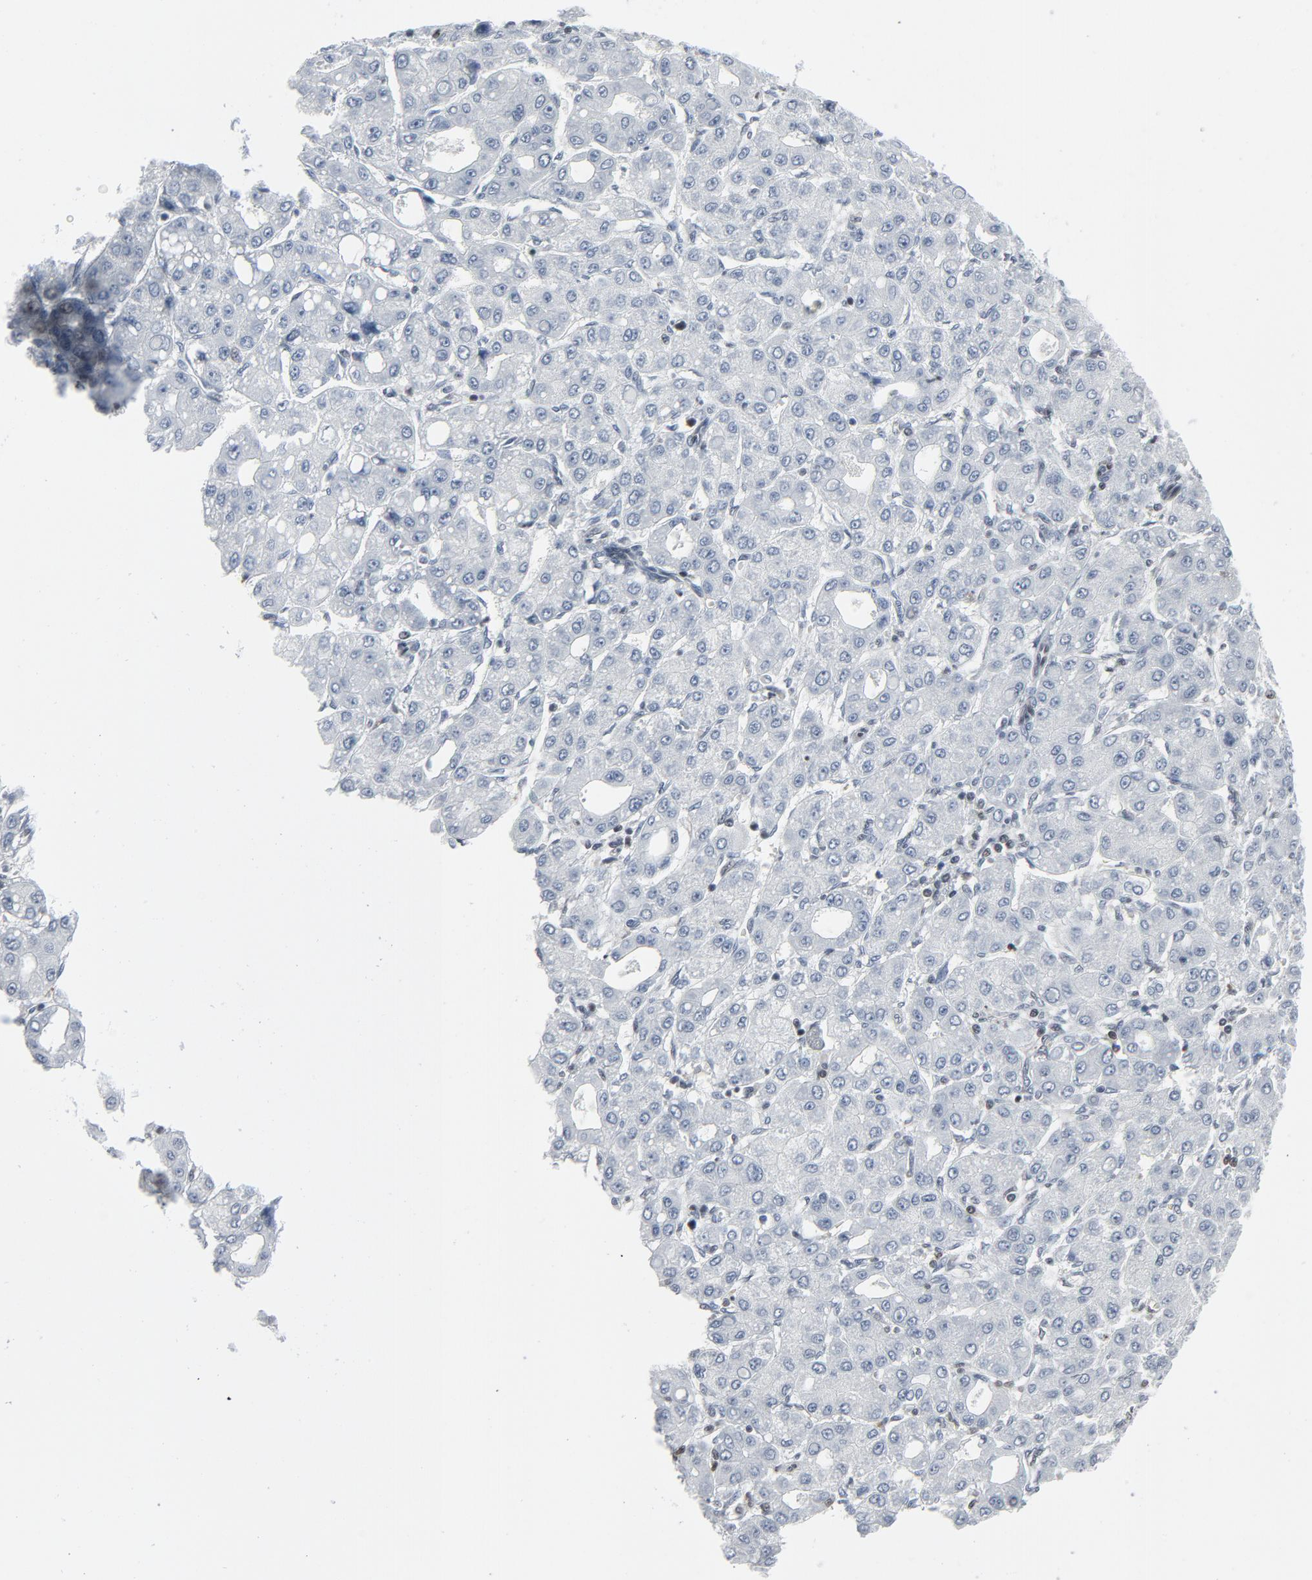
{"staining": {"intensity": "negative", "quantity": "none", "location": "none"}, "tissue": "liver cancer", "cell_type": "Tumor cells", "image_type": "cancer", "snomed": [{"axis": "morphology", "description": "Carcinoma, Hepatocellular, NOS"}, {"axis": "topography", "description": "Liver"}], "caption": "There is no significant expression in tumor cells of liver hepatocellular carcinoma.", "gene": "STAT5A", "patient": {"sex": "male", "age": 69}}